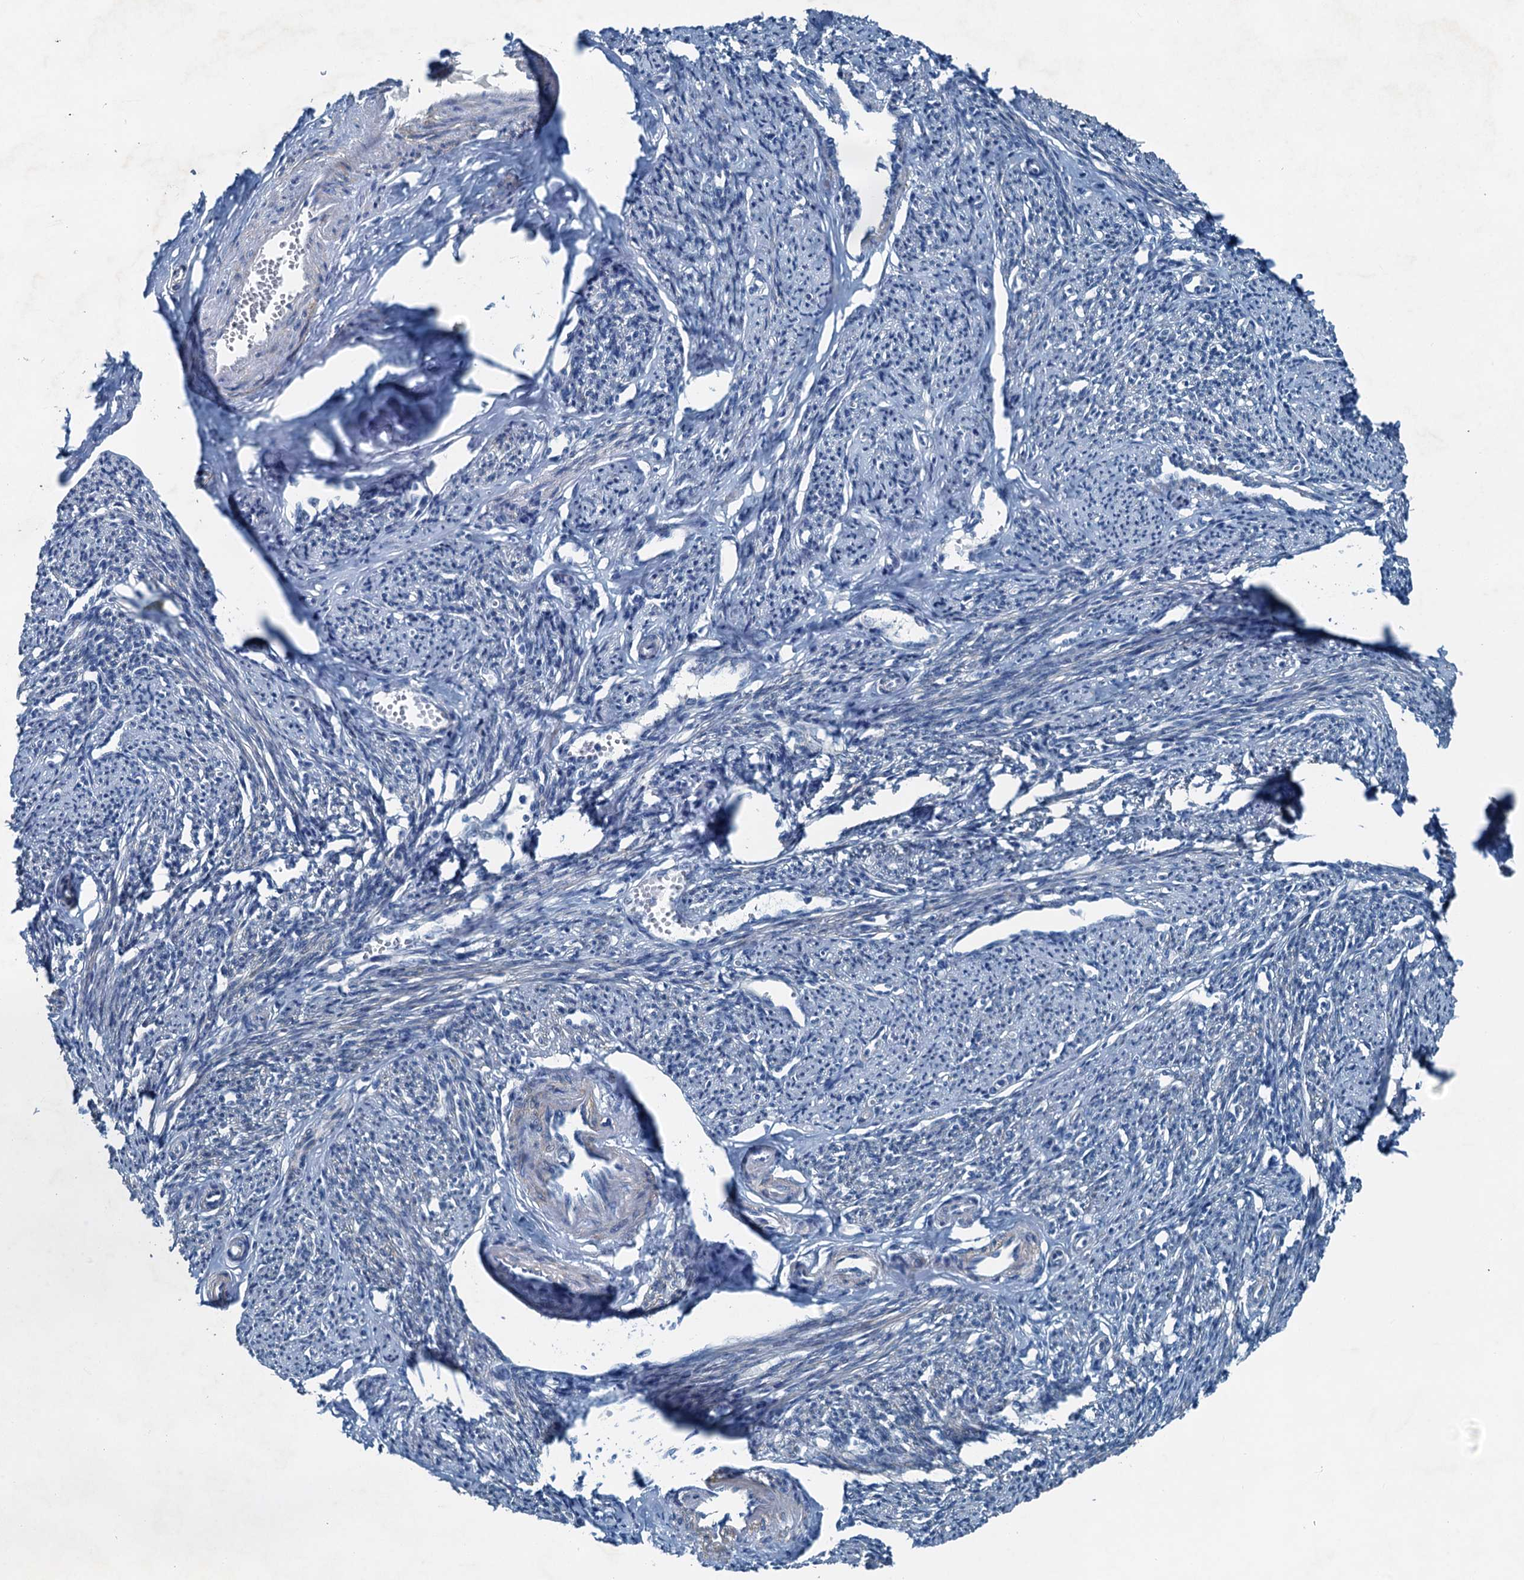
{"staining": {"intensity": "weak", "quantity": "25%-75%", "location": "cytoplasmic/membranous"}, "tissue": "smooth muscle", "cell_type": "Smooth muscle cells", "image_type": "normal", "snomed": [{"axis": "morphology", "description": "Normal tissue, NOS"}, {"axis": "topography", "description": "Smooth muscle"}, {"axis": "topography", "description": "Uterus"}], "caption": "High-power microscopy captured an immunohistochemistry (IHC) image of normal smooth muscle, revealing weak cytoplasmic/membranous staining in about 25%-75% of smooth muscle cells. Nuclei are stained in blue.", "gene": "RAB3IL1", "patient": {"sex": "female", "age": 59}}